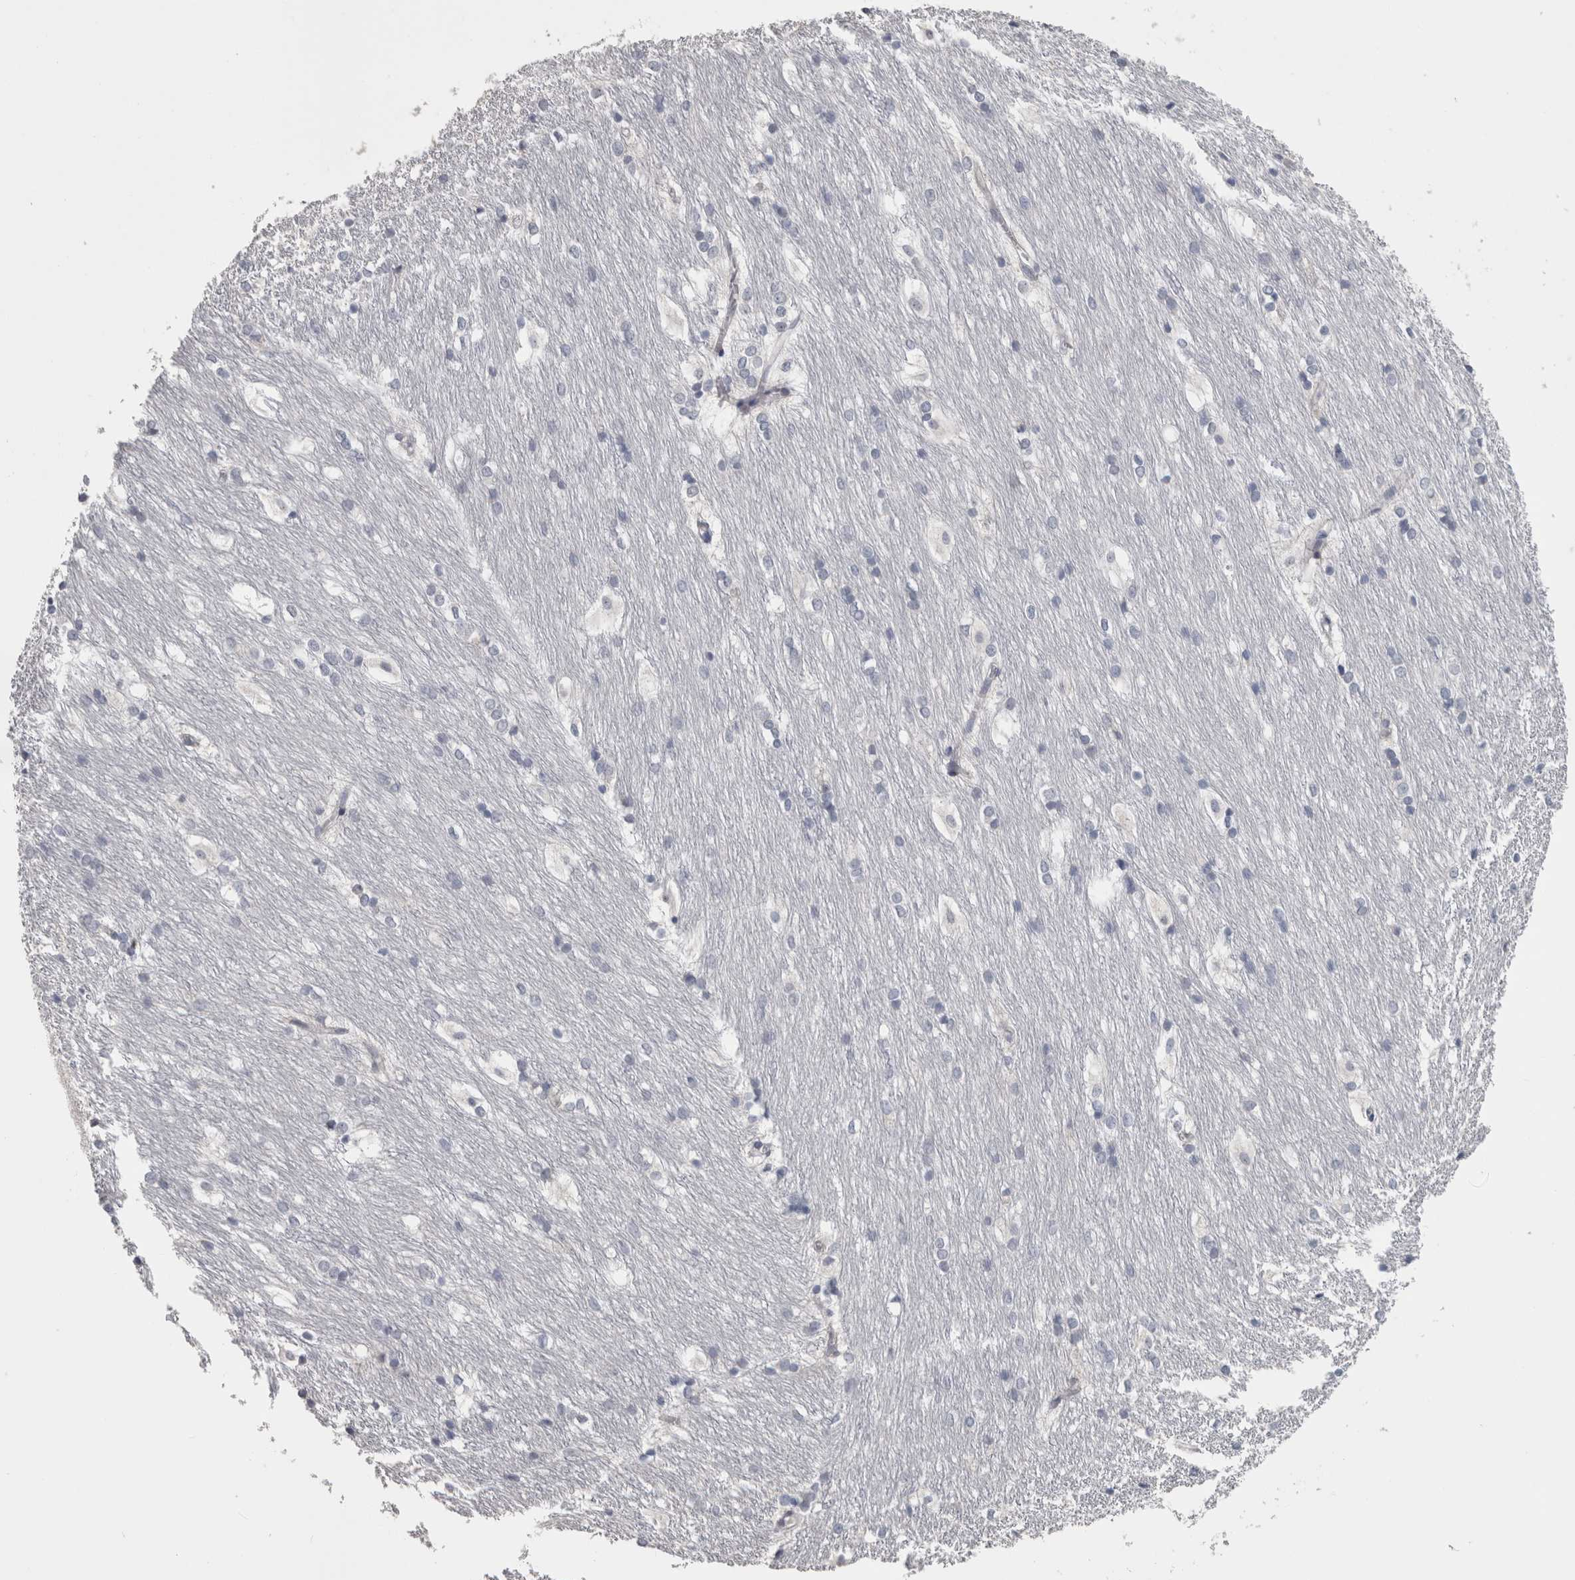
{"staining": {"intensity": "negative", "quantity": "none", "location": "none"}, "tissue": "caudate", "cell_type": "Glial cells", "image_type": "normal", "snomed": [{"axis": "morphology", "description": "Normal tissue, NOS"}, {"axis": "topography", "description": "Lateral ventricle wall"}], "caption": "Glial cells are negative for brown protein staining in benign caudate. (IHC, brightfield microscopy, high magnification).", "gene": "IL33", "patient": {"sex": "female", "age": 19}}